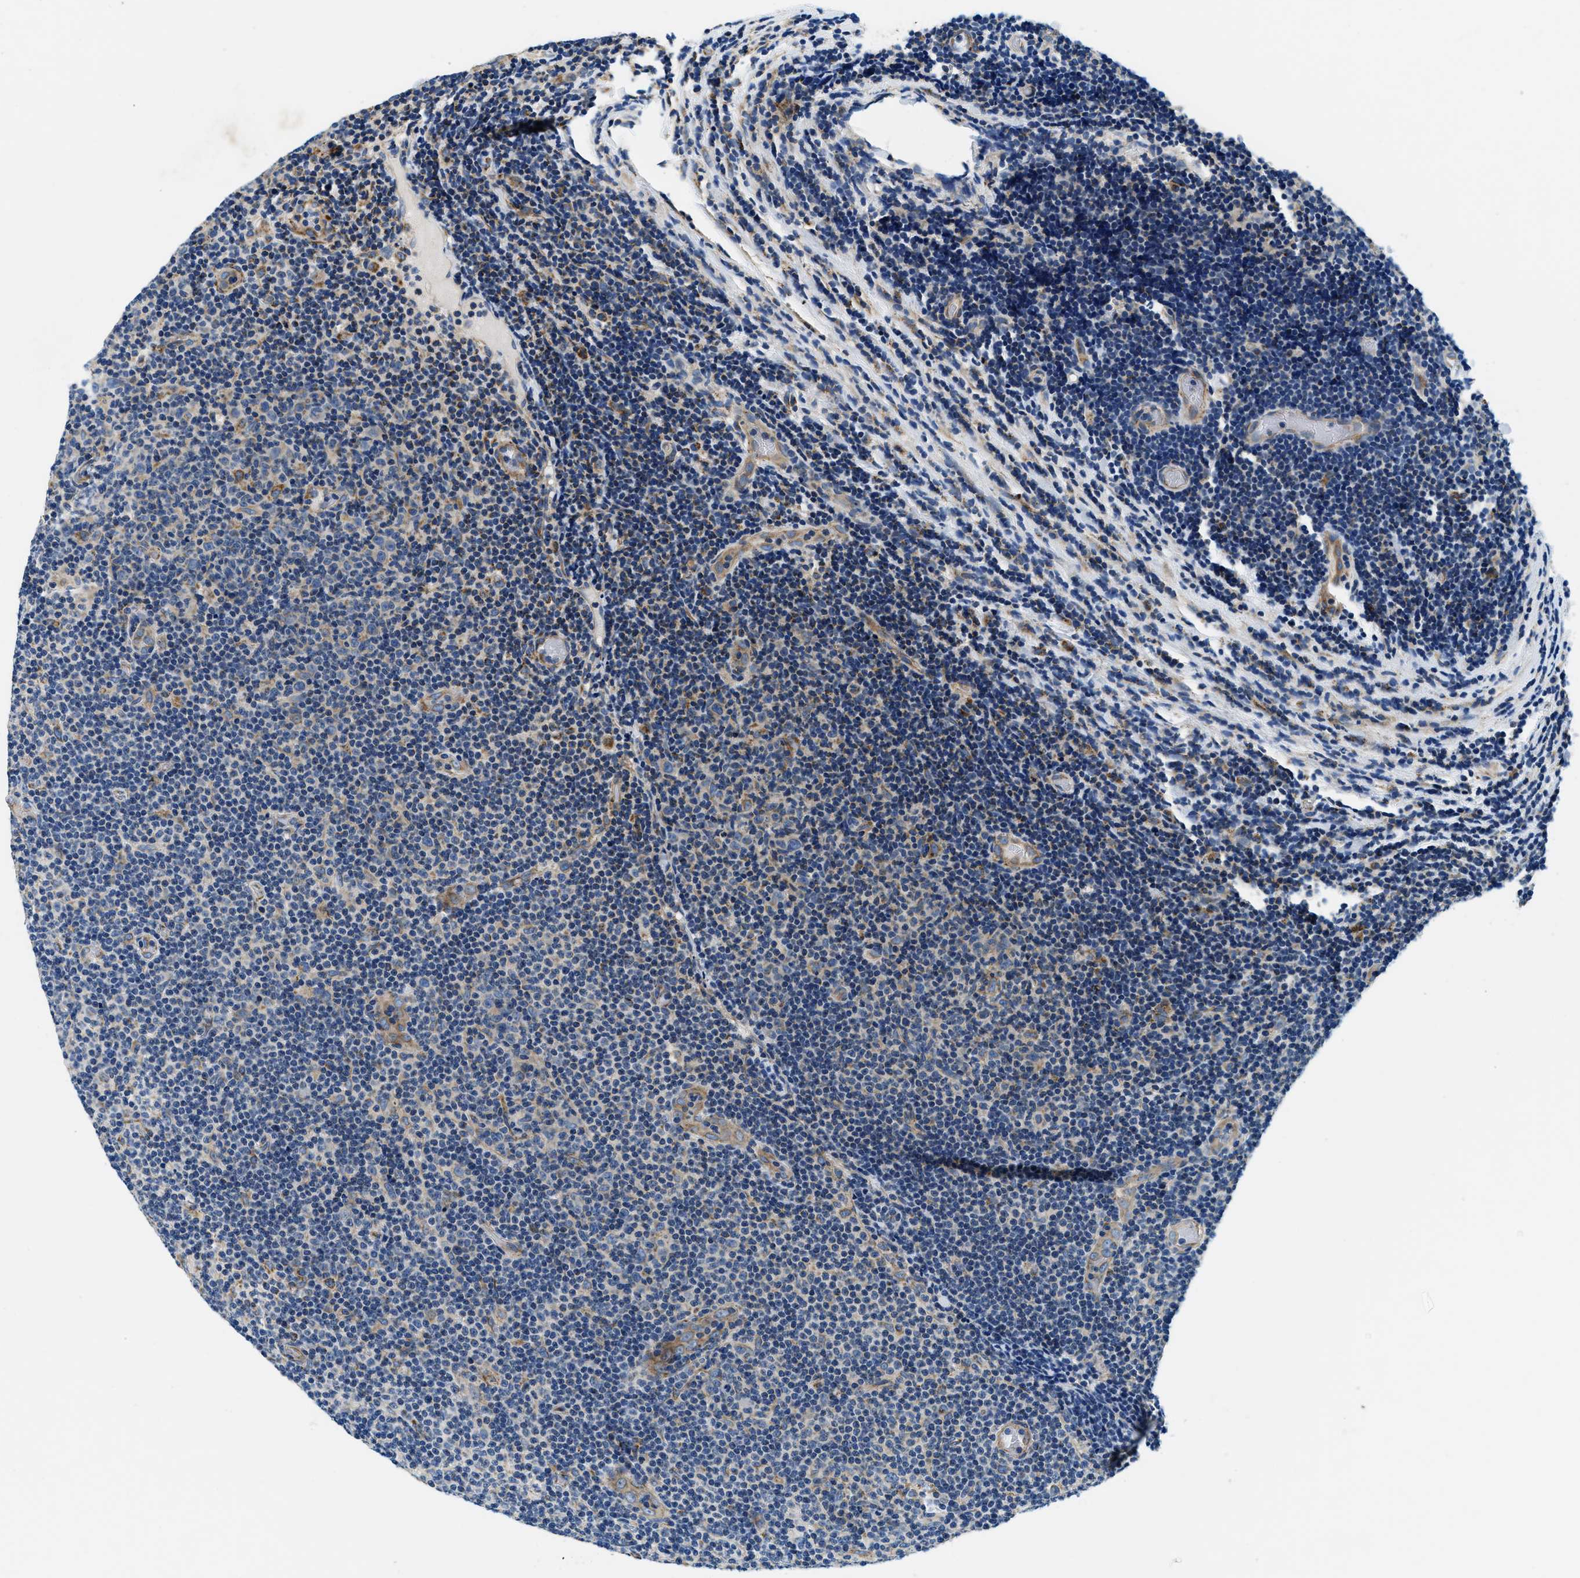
{"staining": {"intensity": "negative", "quantity": "none", "location": "none"}, "tissue": "lymphoma", "cell_type": "Tumor cells", "image_type": "cancer", "snomed": [{"axis": "morphology", "description": "Malignant lymphoma, non-Hodgkin's type, Low grade"}, {"axis": "topography", "description": "Lymph node"}], "caption": "Histopathology image shows no significant protein expression in tumor cells of lymphoma.", "gene": "SAMD4B", "patient": {"sex": "male", "age": 83}}